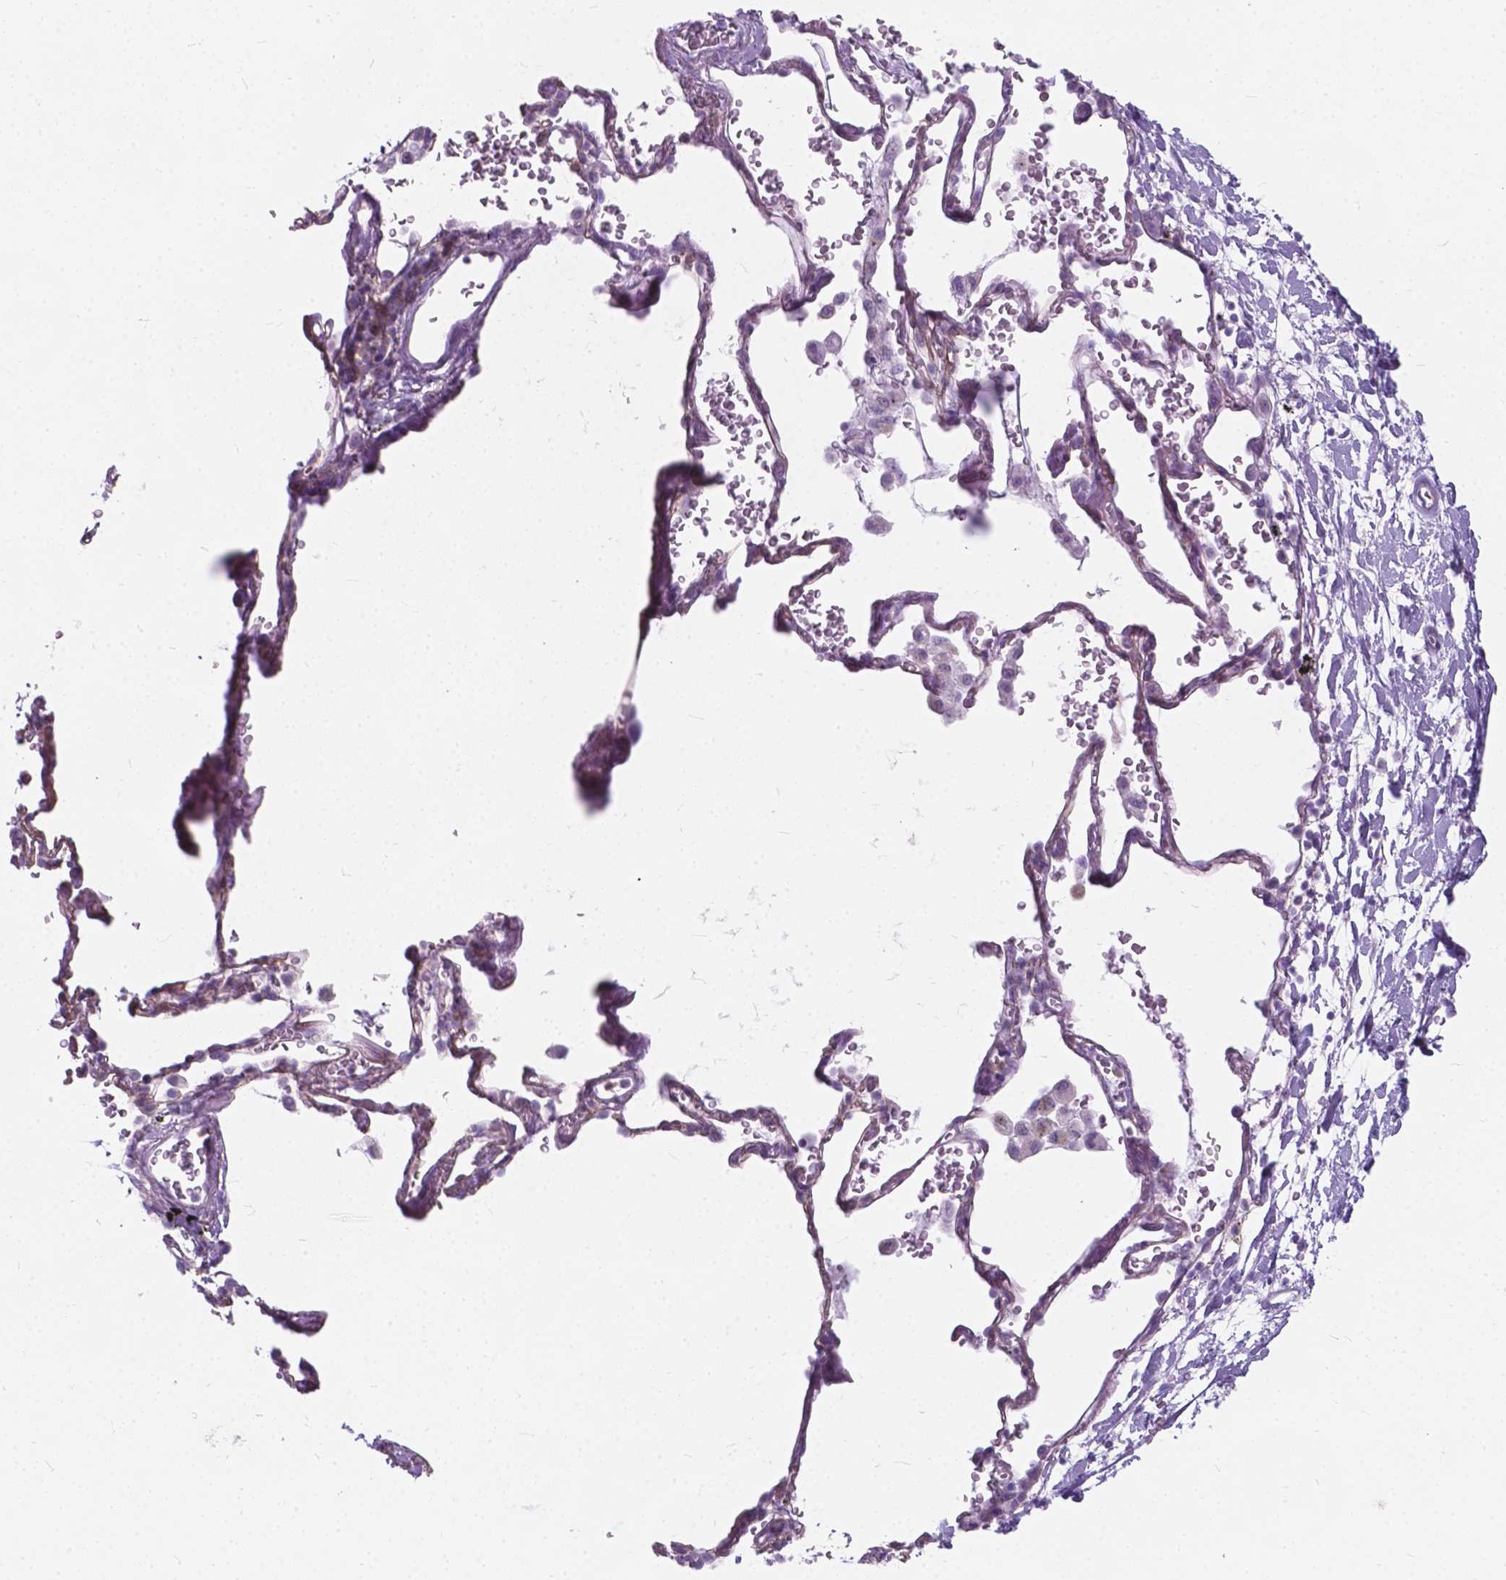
{"staining": {"intensity": "negative", "quantity": "none", "location": "none"}, "tissue": "adipose tissue", "cell_type": "Adipocytes", "image_type": "normal", "snomed": [{"axis": "morphology", "description": "Normal tissue, NOS"}, {"axis": "topography", "description": "Cartilage tissue"}, {"axis": "topography", "description": "Bronchus"}], "caption": "This is a image of IHC staining of normal adipose tissue, which shows no staining in adipocytes.", "gene": "KIAA0040", "patient": {"sex": "male", "age": 58}}